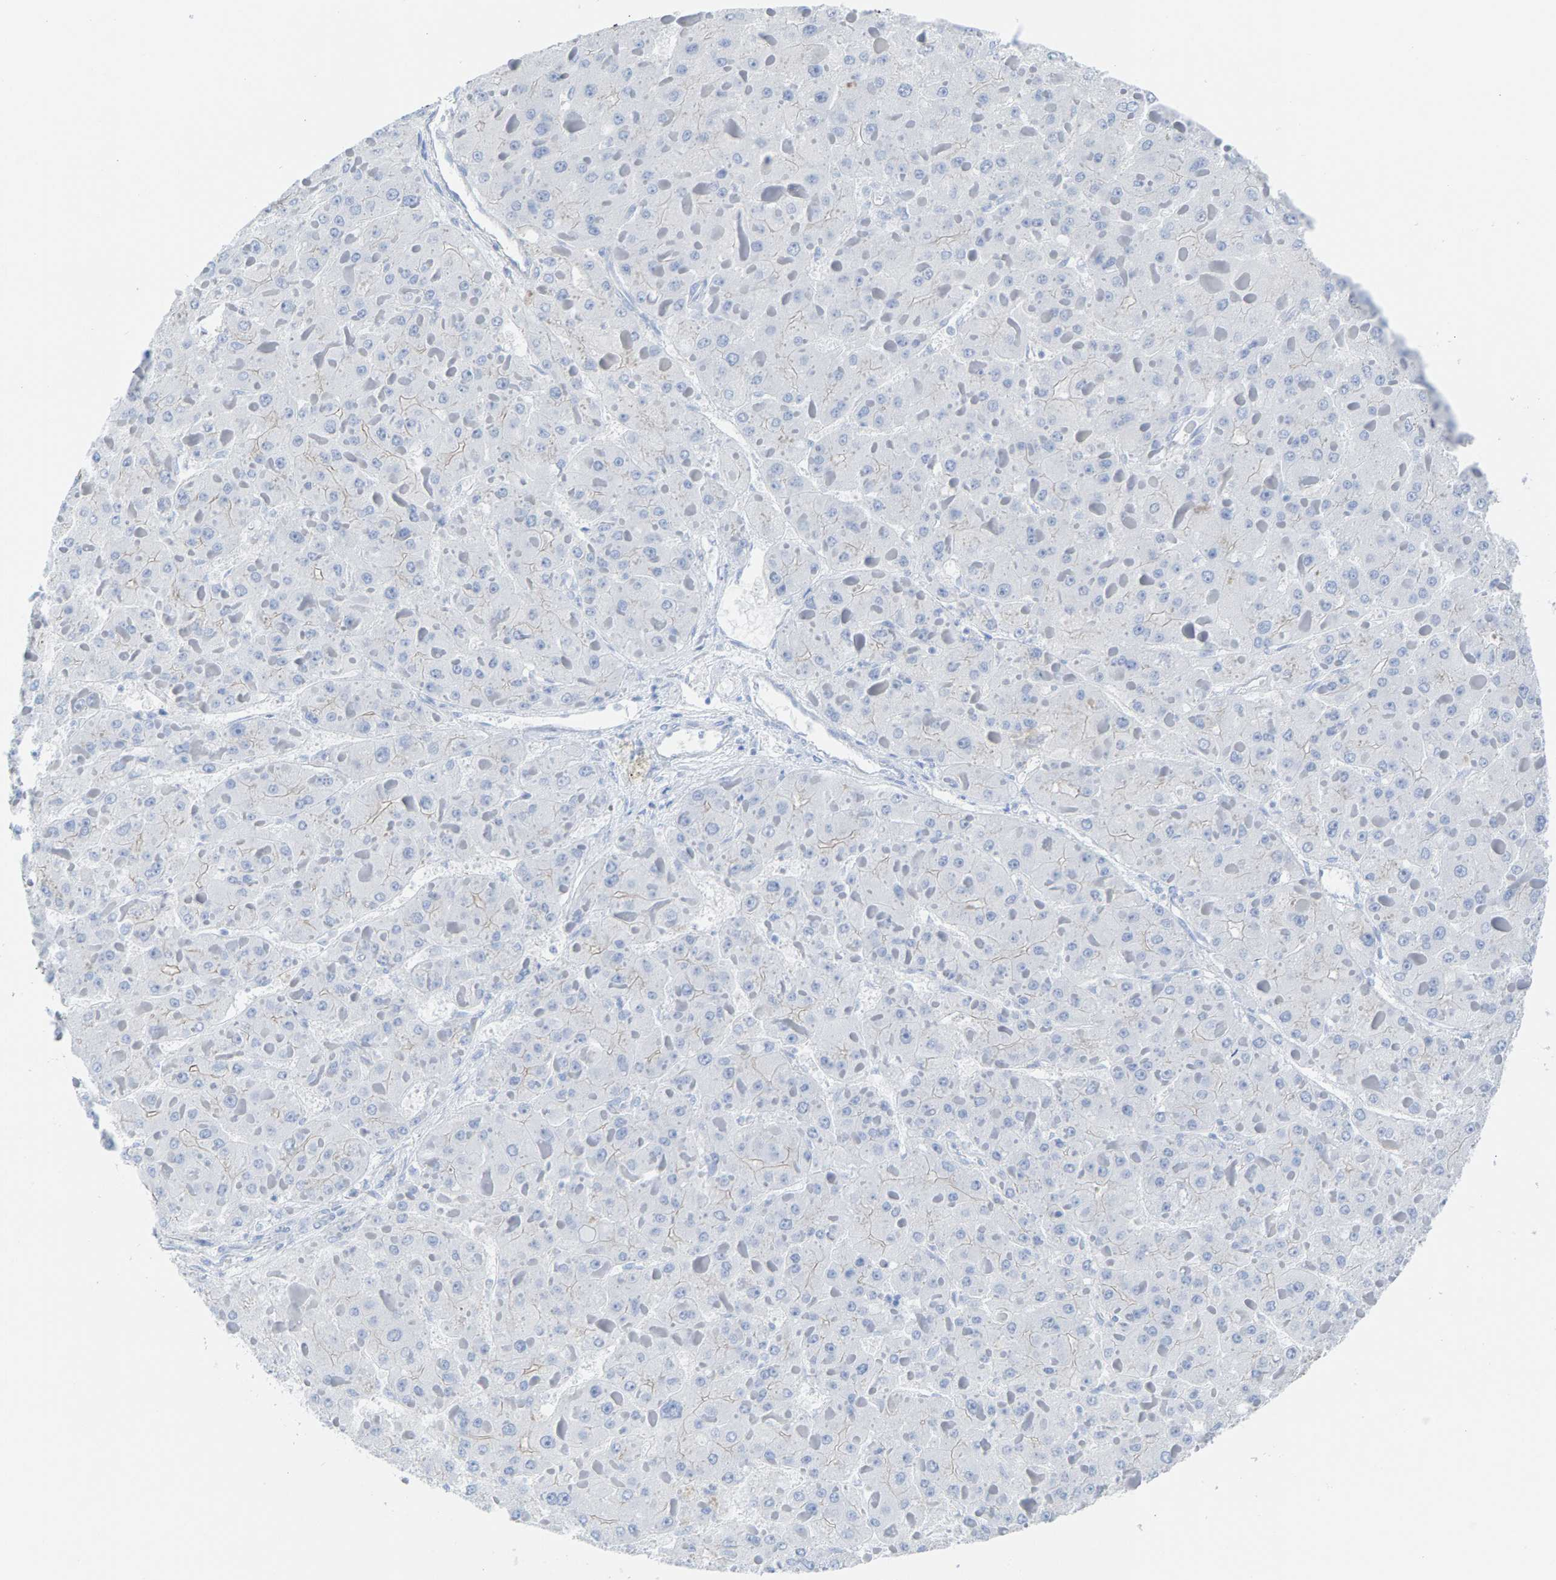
{"staining": {"intensity": "negative", "quantity": "none", "location": "none"}, "tissue": "liver cancer", "cell_type": "Tumor cells", "image_type": "cancer", "snomed": [{"axis": "morphology", "description": "Carcinoma, Hepatocellular, NOS"}, {"axis": "topography", "description": "Liver"}], "caption": "Tumor cells show no significant protein expression in liver hepatocellular carcinoma.", "gene": "CPA1", "patient": {"sex": "female", "age": 73}}